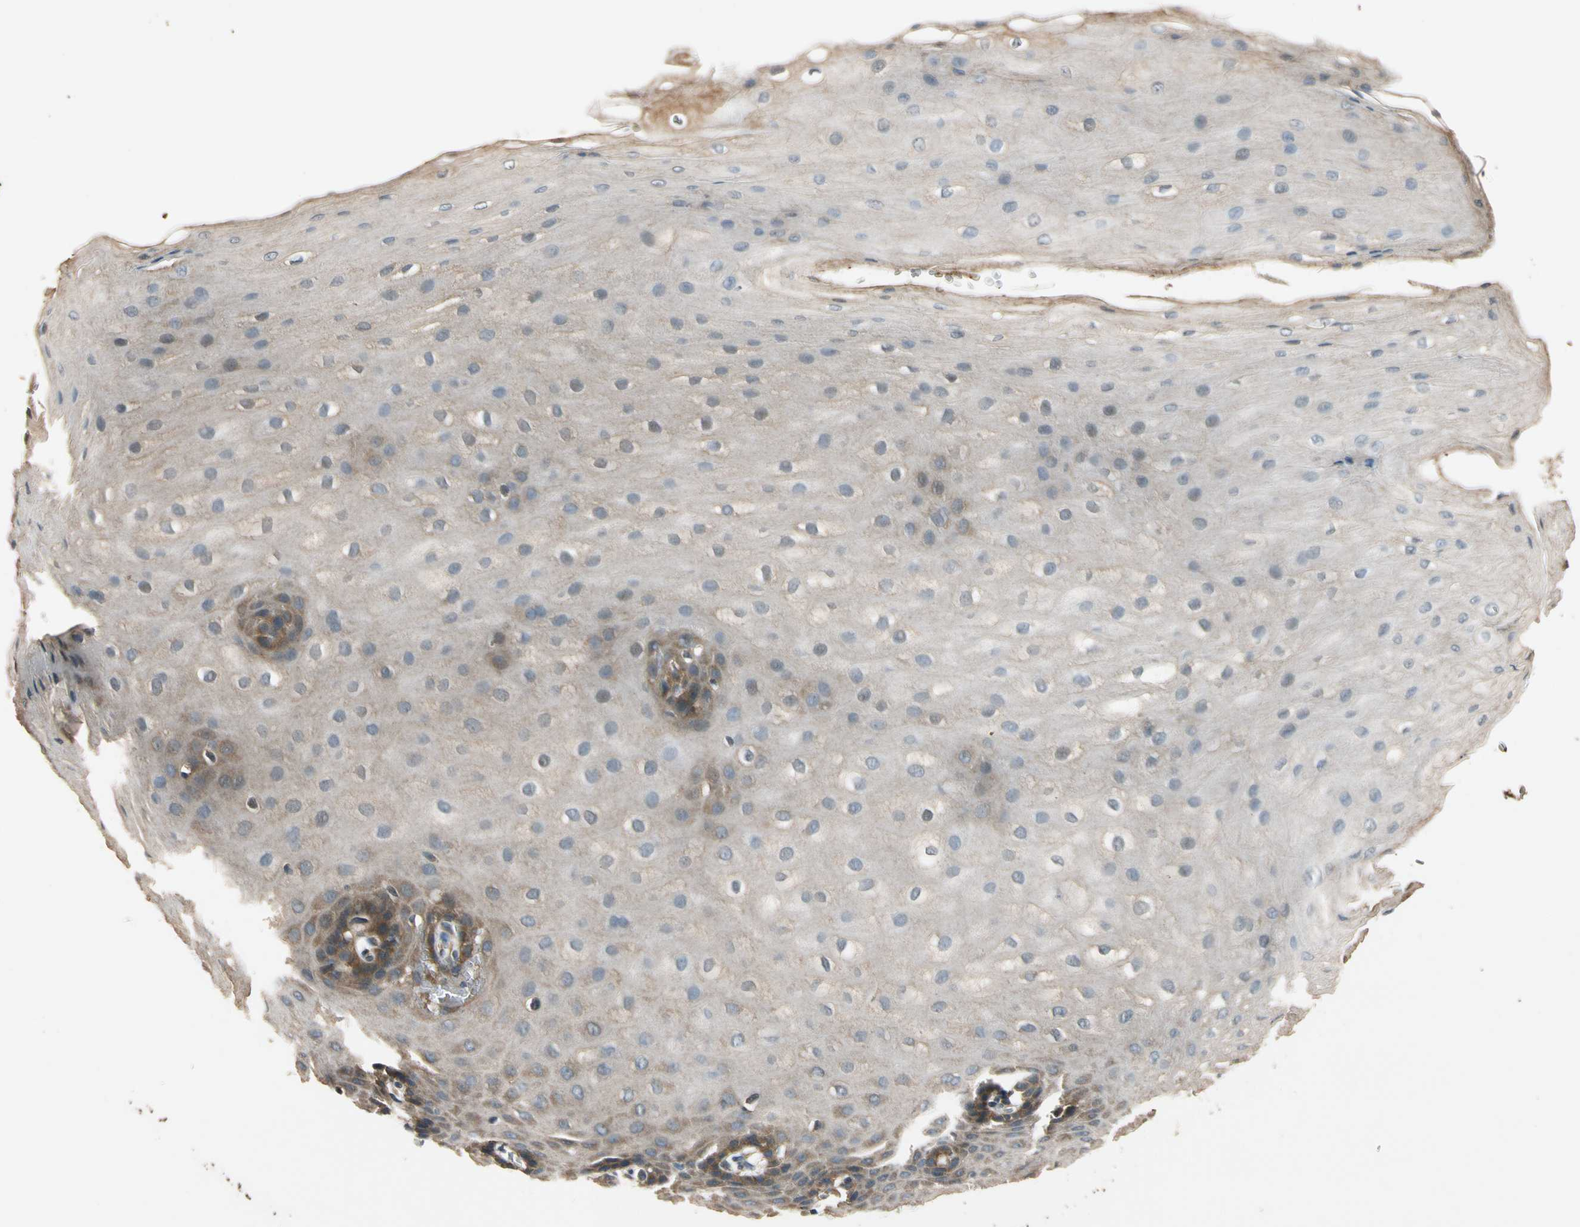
{"staining": {"intensity": "moderate", "quantity": "<25%", "location": "cytoplasmic/membranous"}, "tissue": "esophagus", "cell_type": "Squamous epithelial cells", "image_type": "normal", "snomed": [{"axis": "morphology", "description": "Normal tissue, NOS"}, {"axis": "topography", "description": "Esophagus"}], "caption": "Brown immunohistochemical staining in benign esophagus exhibits moderate cytoplasmic/membranous expression in about <25% of squamous epithelial cells. Using DAB (brown) and hematoxylin (blue) stains, captured at high magnification using brightfield microscopy.", "gene": "MST1R", "patient": {"sex": "male", "age": 70}}